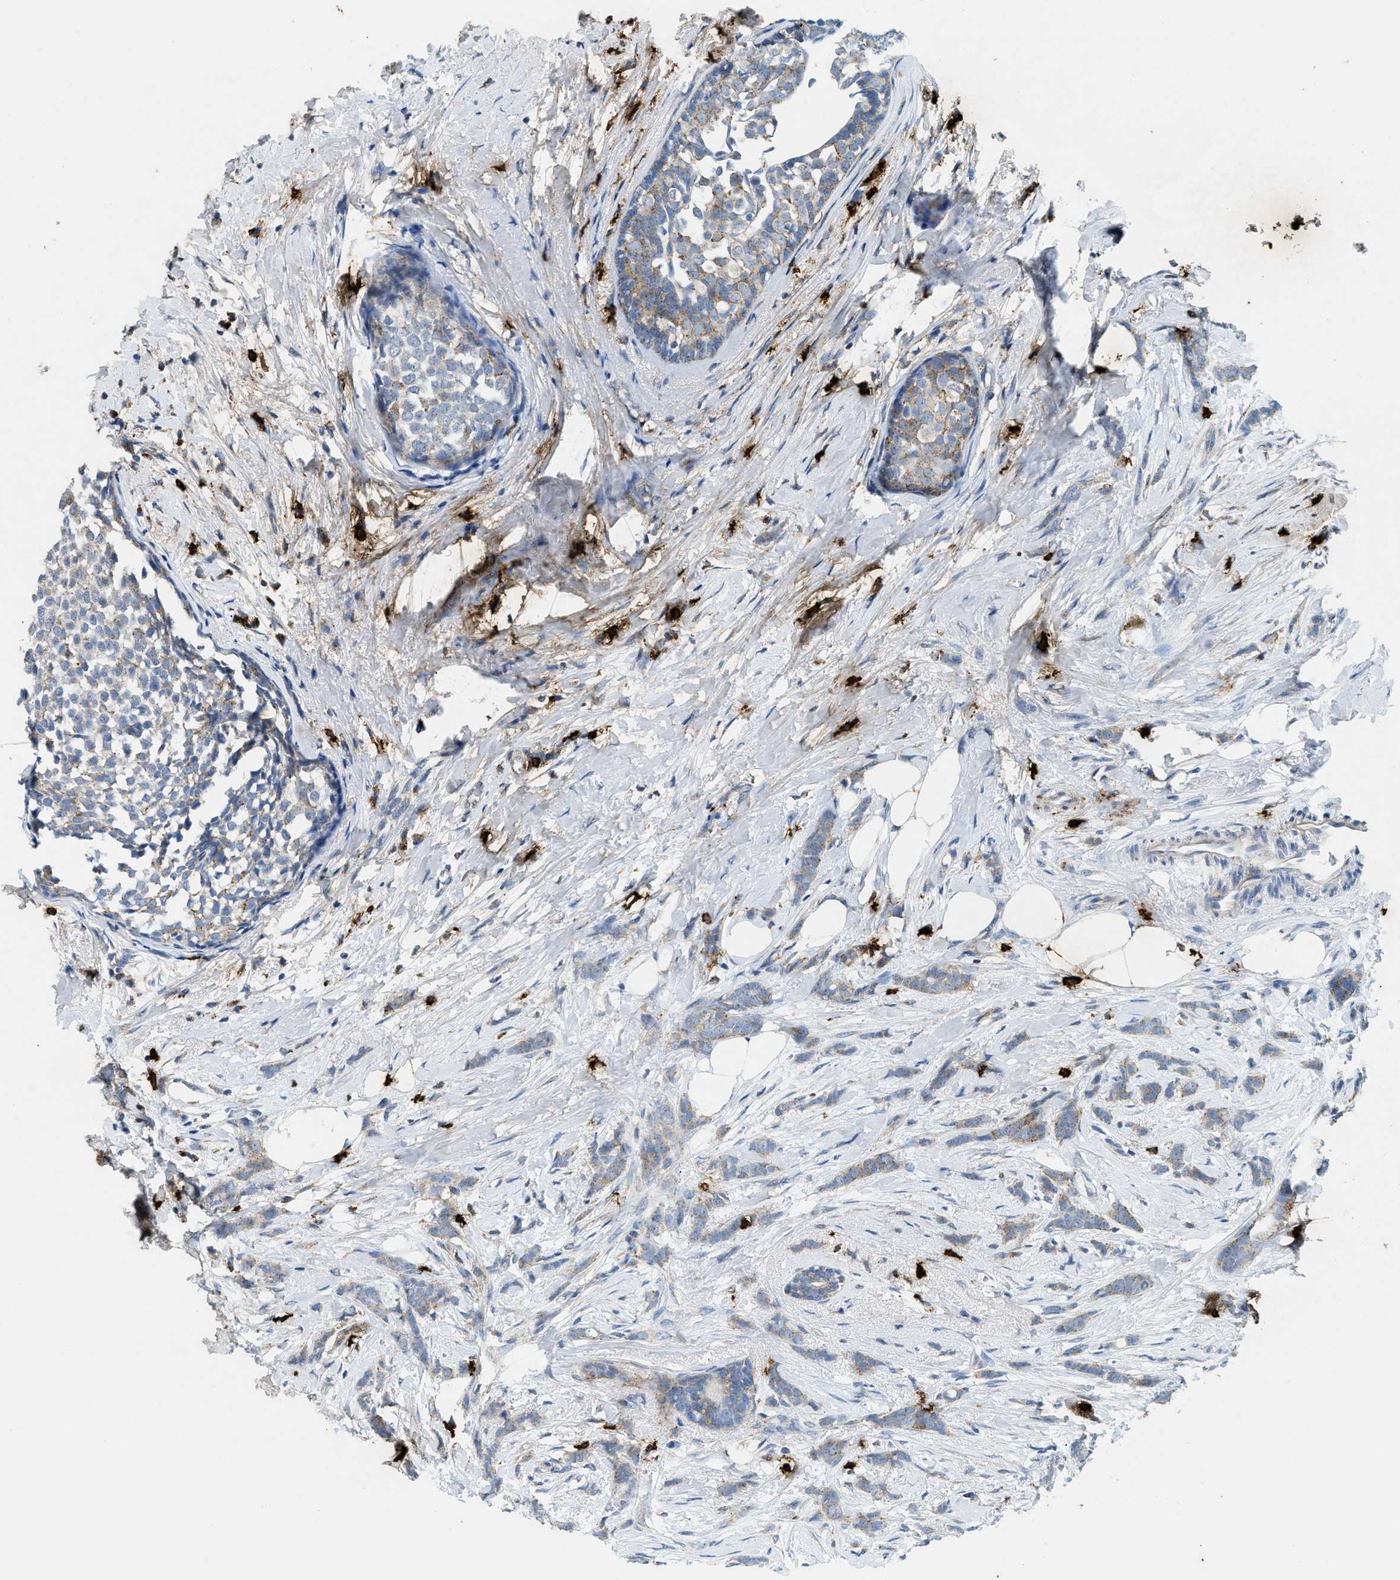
{"staining": {"intensity": "weak", "quantity": "25%-75%", "location": "cytoplasmic/membranous"}, "tissue": "breast cancer", "cell_type": "Tumor cells", "image_type": "cancer", "snomed": [{"axis": "morphology", "description": "Lobular carcinoma, in situ"}, {"axis": "morphology", "description": "Lobular carcinoma"}, {"axis": "topography", "description": "Breast"}], "caption": "Lobular carcinoma (breast) stained for a protein (brown) exhibits weak cytoplasmic/membranous positive expression in about 25%-75% of tumor cells.", "gene": "TPSAB1", "patient": {"sex": "female", "age": 41}}